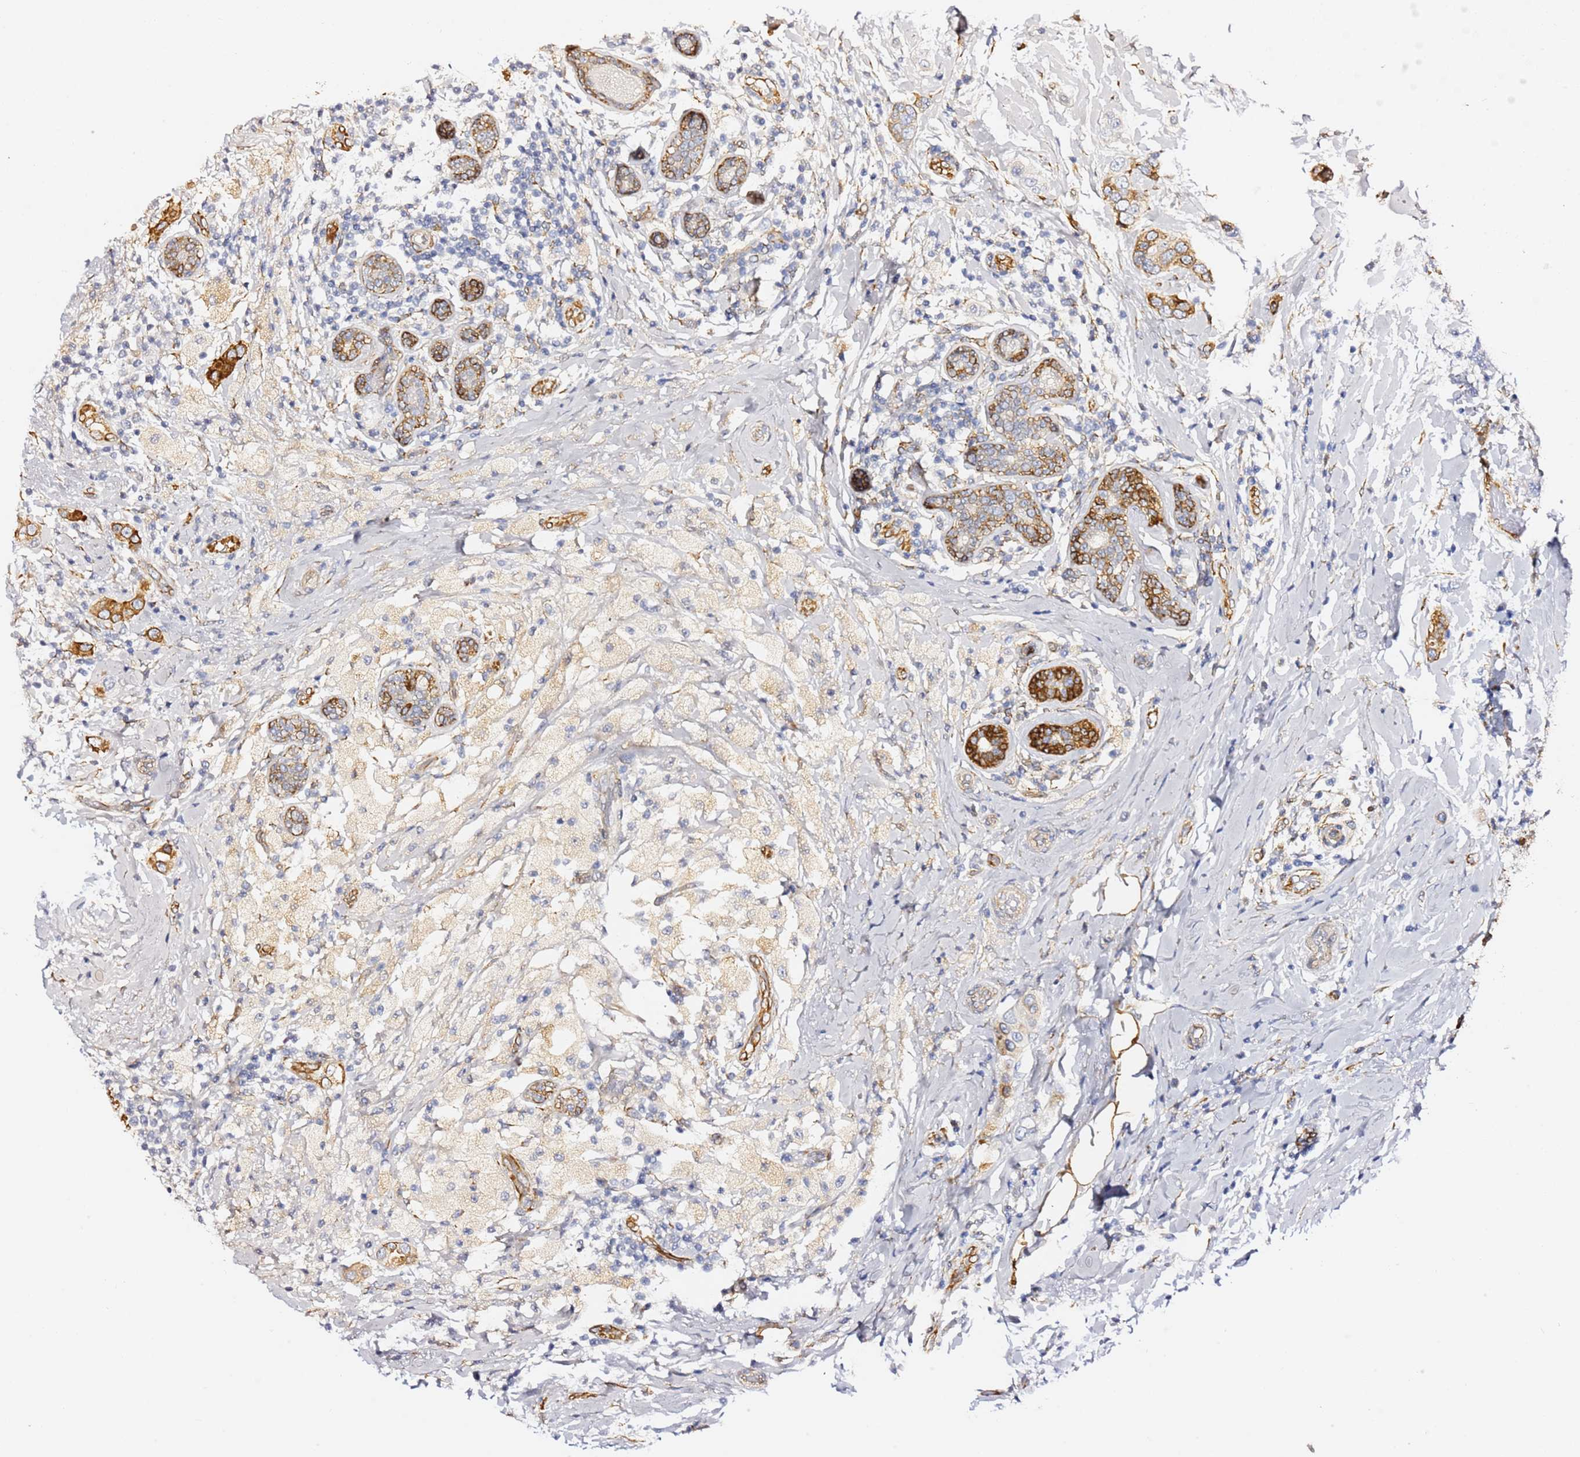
{"staining": {"intensity": "strong", "quantity": "25%-75%", "location": "cytoplasmic/membranous"}, "tissue": "breast cancer", "cell_type": "Tumor cells", "image_type": "cancer", "snomed": [{"axis": "morphology", "description": "Lobular carcinoma"}, {"axis": "topography", "description": "Breast"}], "caption": "Human breast lobular carcinoma stained for a protein (brown) shows strong cytoplasmic/membranous positive staining in approximately 25%-75% of tumor cells.", "gene": "GDAP2", "patient": {"sex": "female", "age": 51}}